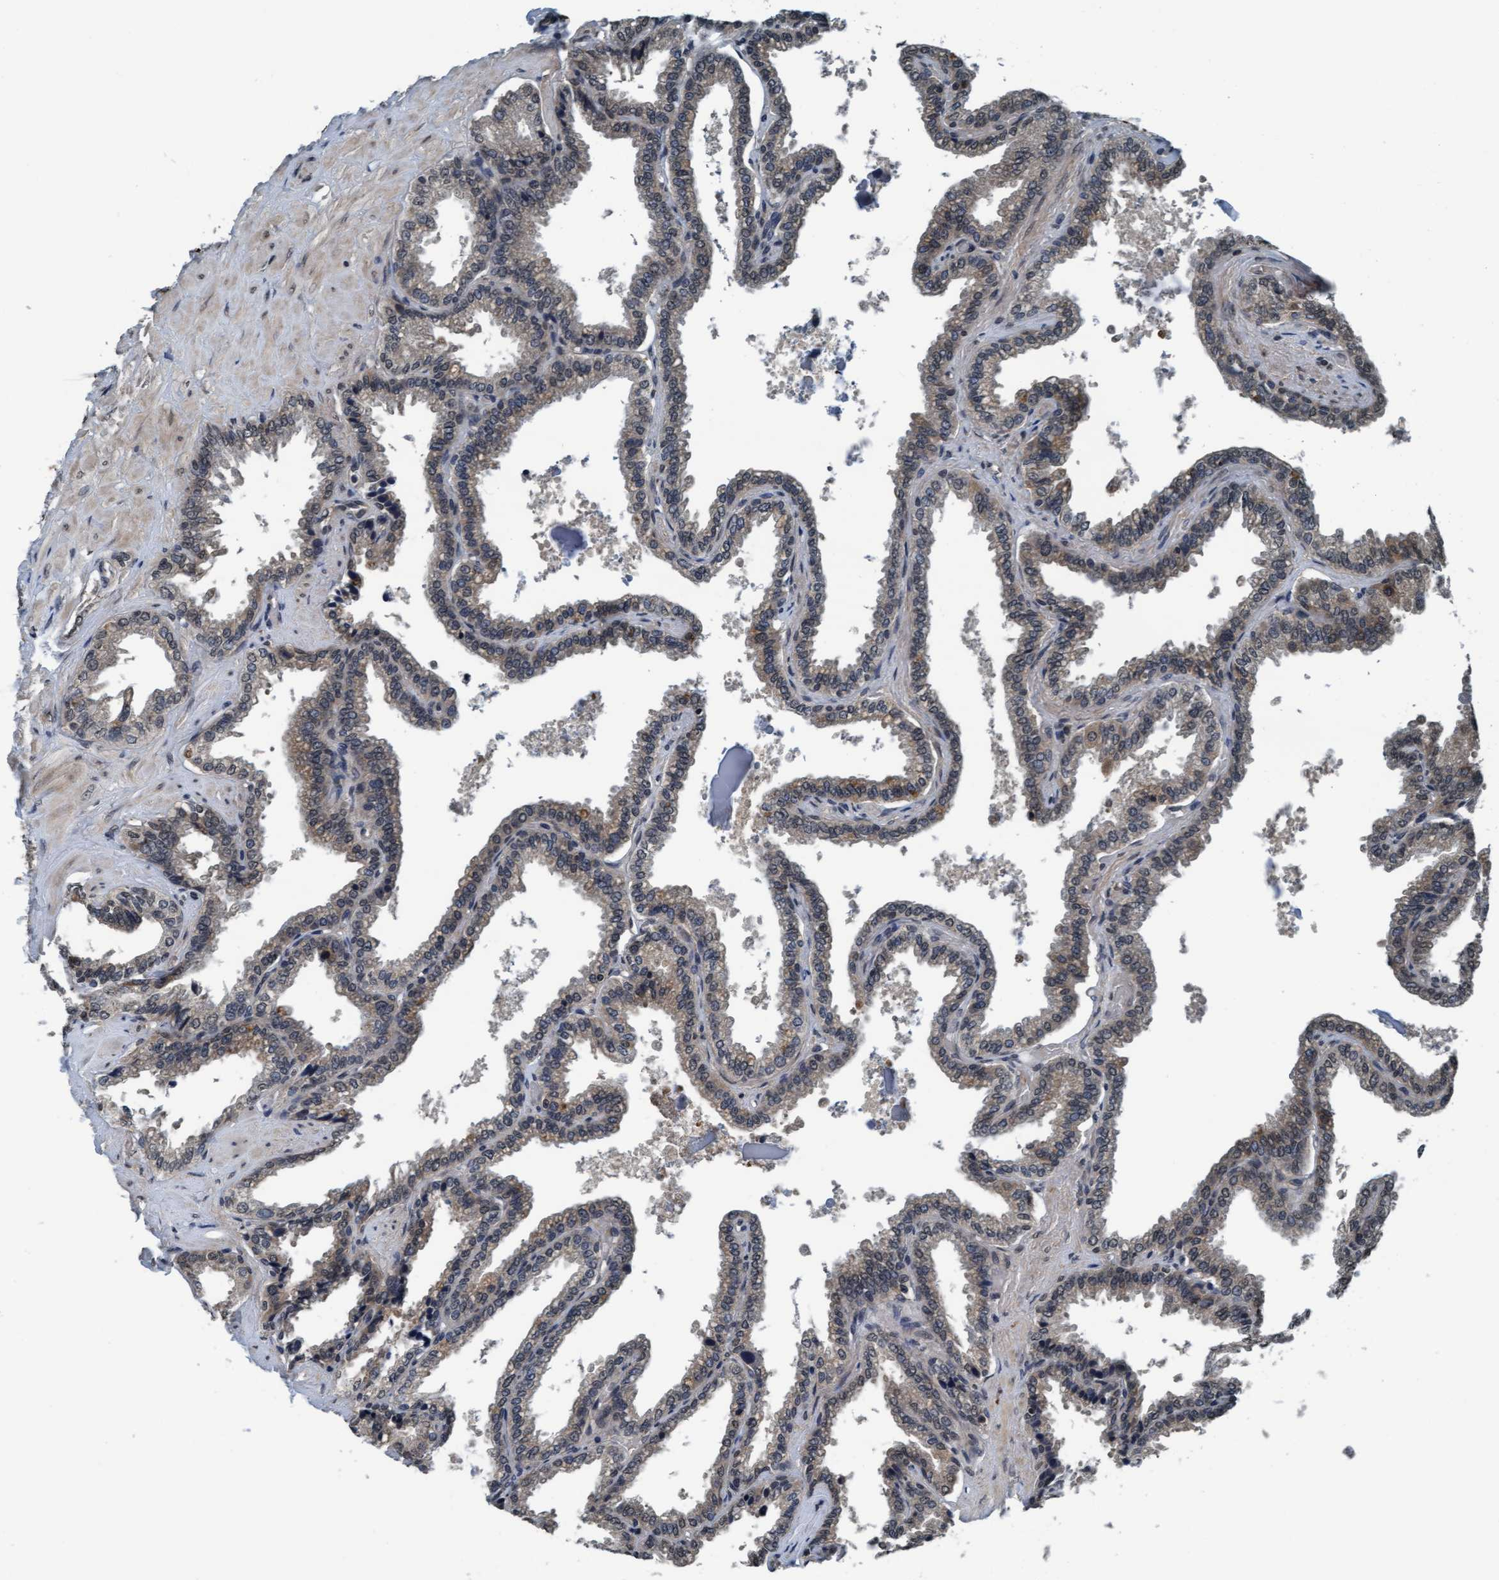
{"staining": {"intensity": "weak", "quantity": "25%-75%", "location": "cytoplasmic/membranous"}, "tissue": "seminal vesicle", "cell_type": "Glandular cells", "image_type": "normal", "snomed": [{"axis": "morphology", "description": "Normal tissue, NOS"}, {"axis": "topography", "description": "Seminal veicle"}], "caption": "DAB (3,3'-diaminobenzidine) immunohistochemical staining of benign human seminal vesicle reveals weak cytoplasmic/membranous protein positivity in approximately 25%-75% of glandular cells.", "gene": "WASF1", "patient": {"sex": "male", "age": 46}}